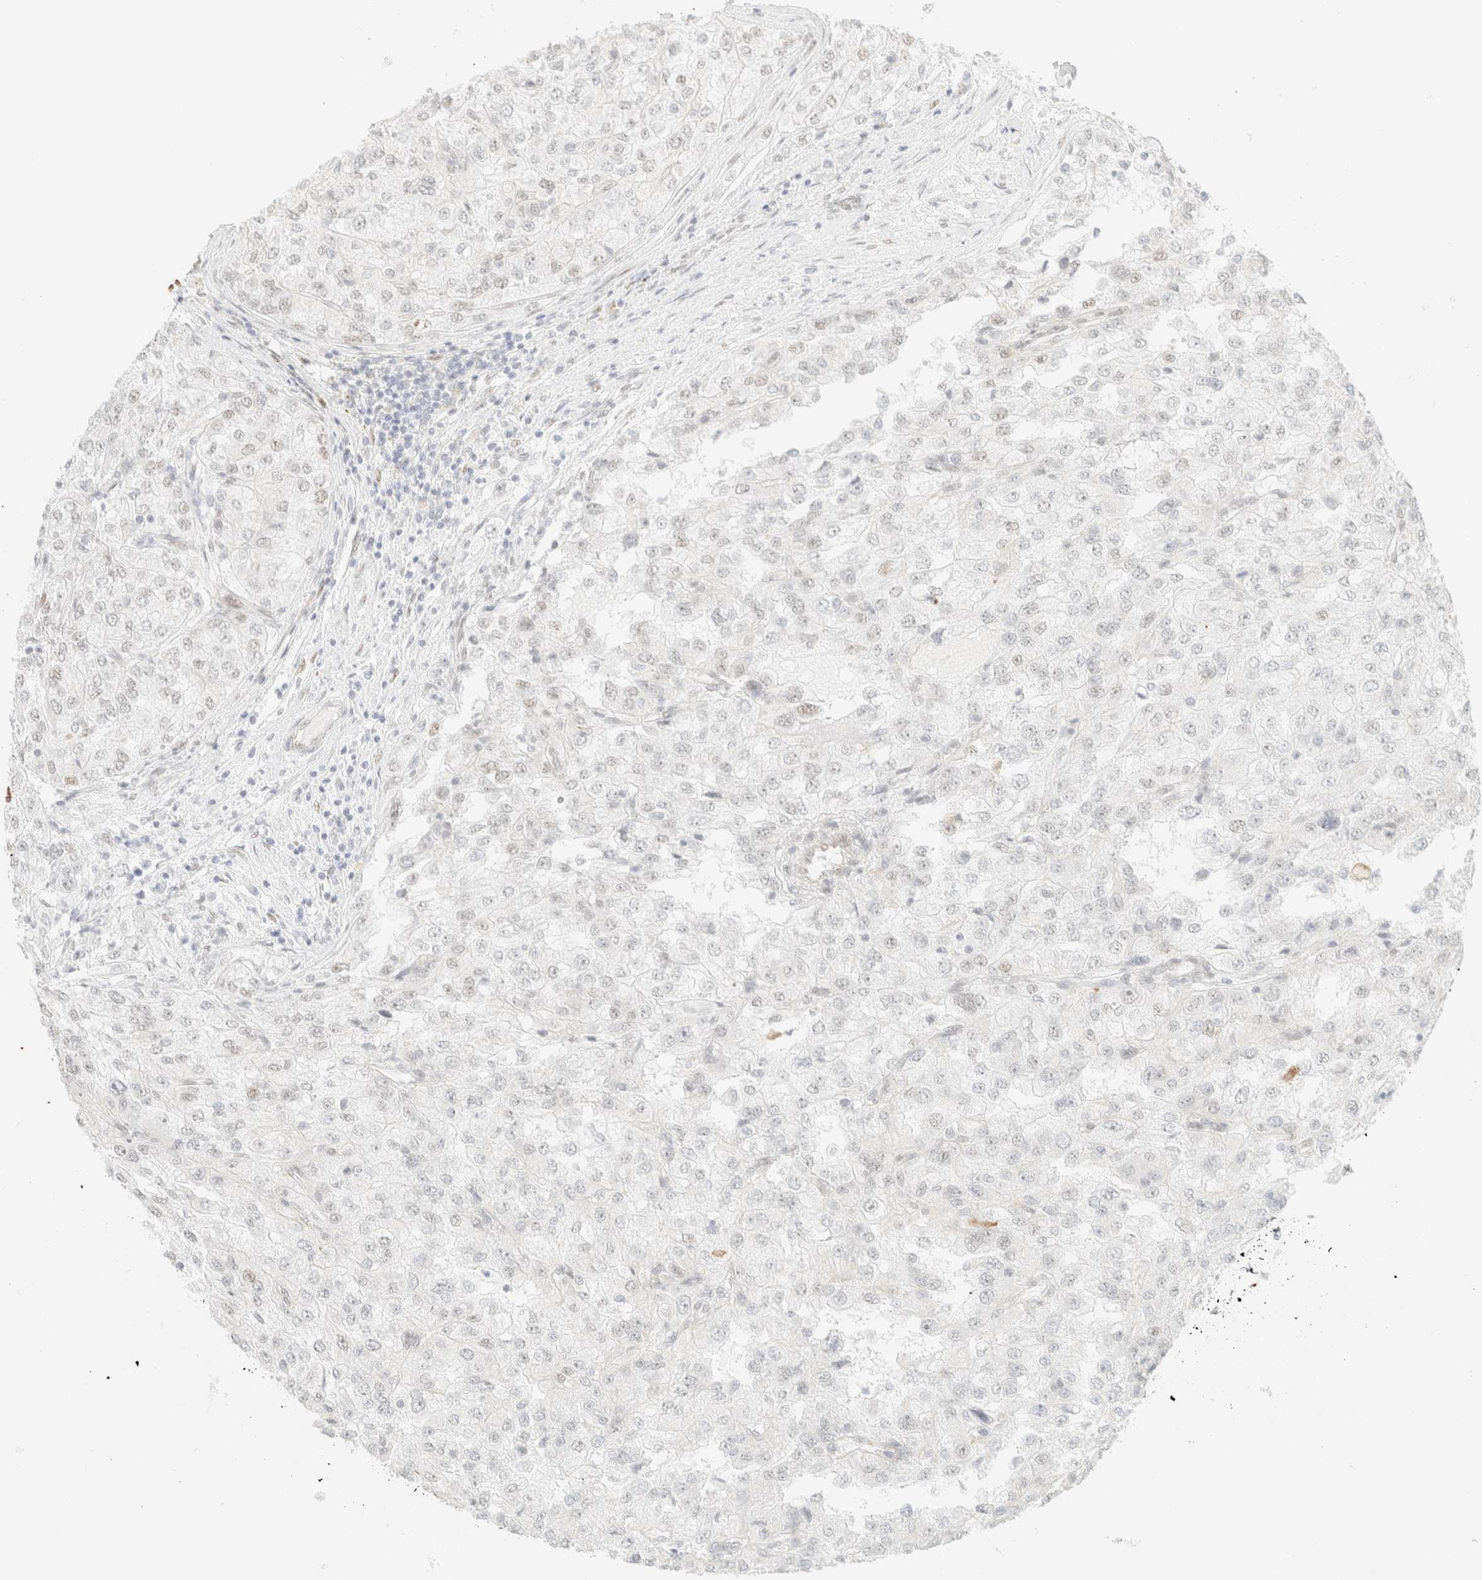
{"staining": {"intensity": "negative", "quantity": "none", "location": "none"}, "tissue": "renal cancer", "cell_type": "Tumor cells", "image_type": "cancer", "snomed": [{"axis": "morphology", "description": "Adenocarcinoma, NOS"}, {"axis": "topography", "description": "Kidney"}], "caption": "DAB immunohistochemical staining of renal cancer (adenocarcinoma) displays no significant positivity in tumor cells.", "gene": "ZSCAN18", "patient": {"sex": "female", "age": 54}}